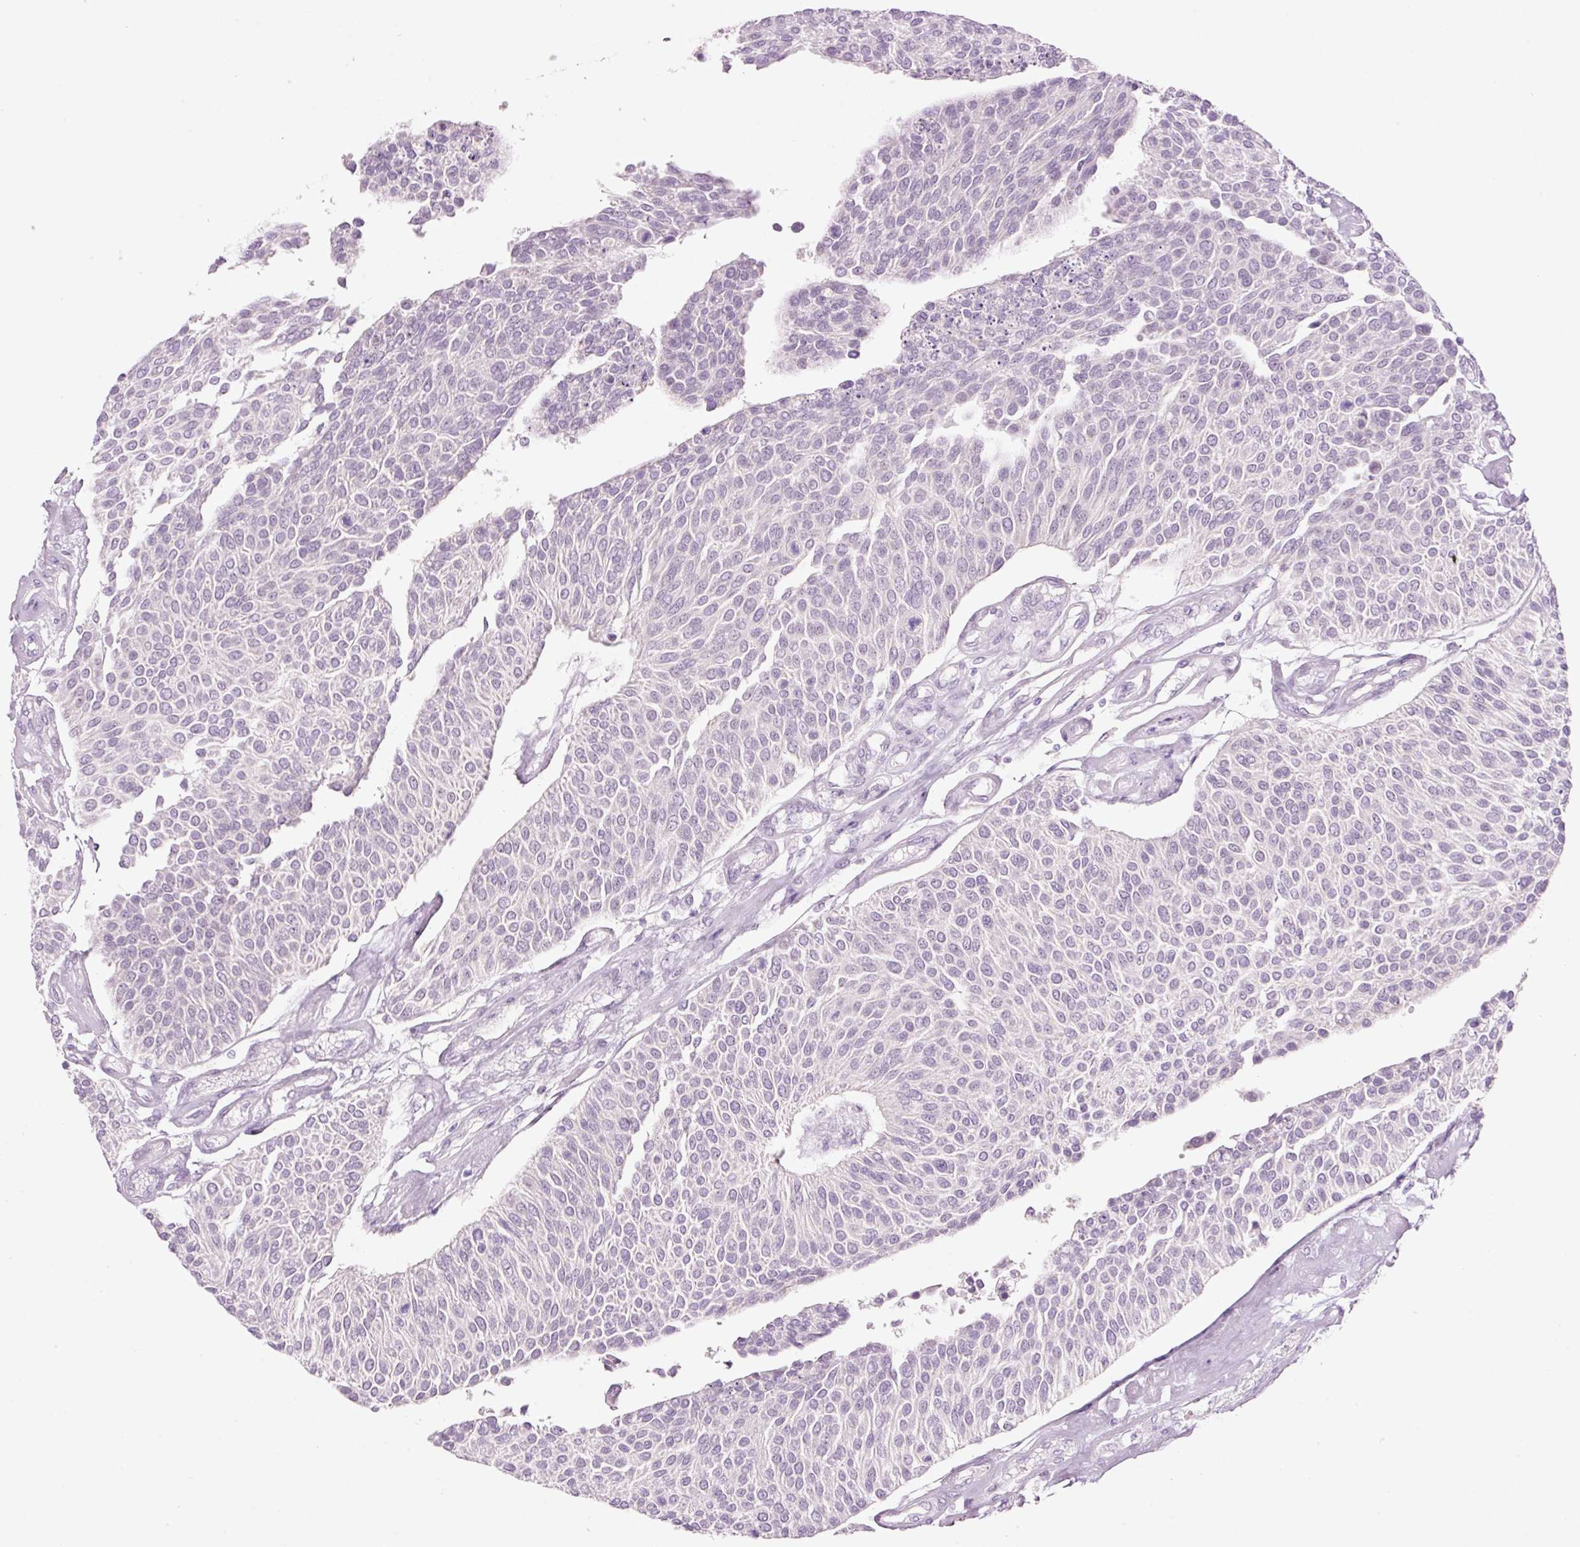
{"staining": {"intensity": "weak", "quantity": "<25%", "location": "cytoplasmic/membranous,nuclear"}, "tissue": "urothelial cancer", "cell_type": "Tumor cells", "image_type": "cancer", "snomed": [{"axis": "morphology", "description": "Urothelial carcinoma, NOS"}, {"axis": "topography", "description": "Urinary bladder"}], "caption": "The histopathology image exhibits no significant expression in tumor cells of transitional cell carcinoma.", "gene": "GCG", "patient": {"sex": "male", "age": 55}}